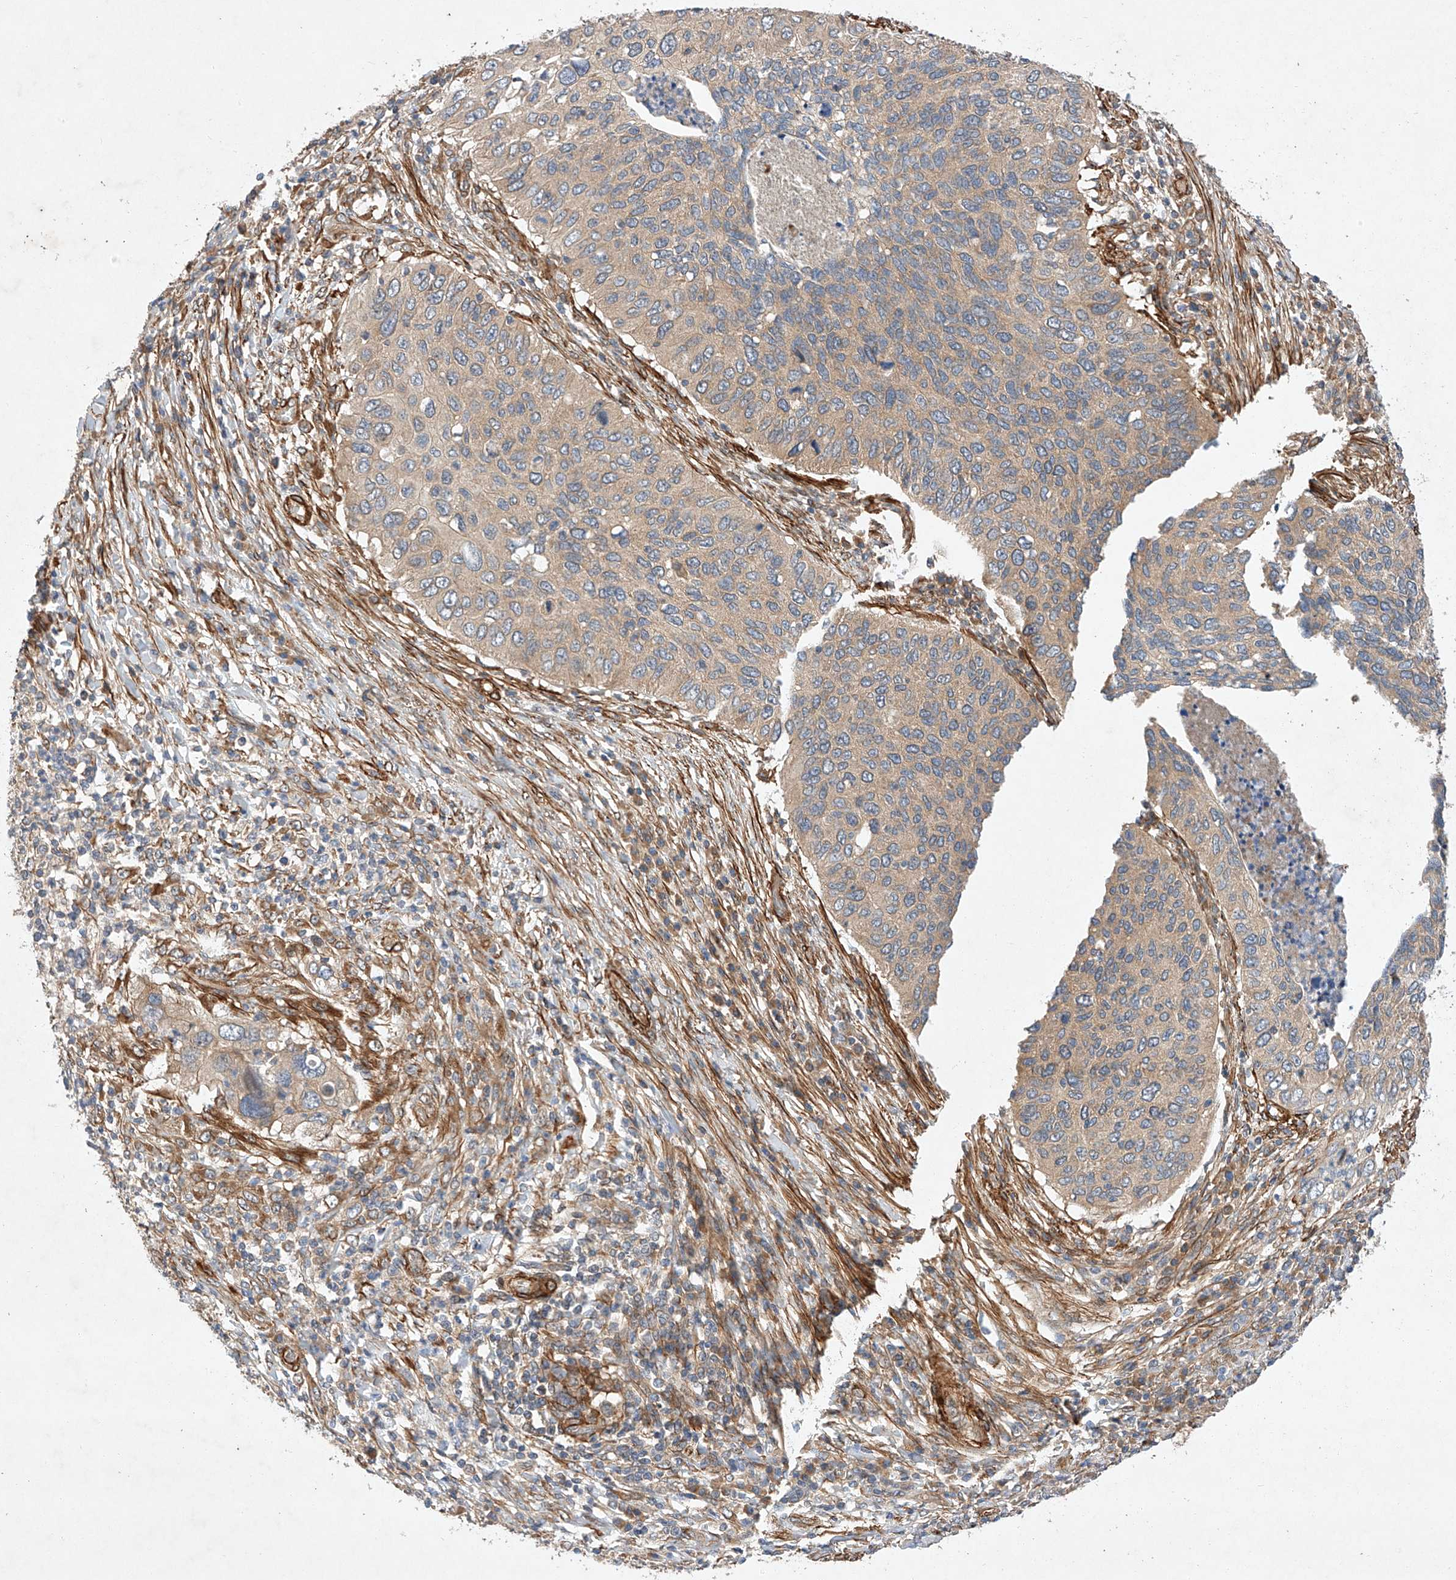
{"staining": {"intensity": "weak", "quantity": "25%-75%", "location": "cytoplasmic/membranous"}, "tissue": "cervical cancer", "cell_type": "Tumor cells", "image_type": "cancer", "snomed": [{"axis": "morphology", "description": "Squamous cell carcinoma, NOS"}, {"axis": "topography", "description": "Cervix"}], "caption": "Immunohistochemical staining of cervical squamous cell carcinoma exhibits low levels of weak cytoplasmic/membranous protein expression in approximately 25%-75% of tumor cells.", "gene": "RAB23", "patient": {"sex": "female", "age": 38}}